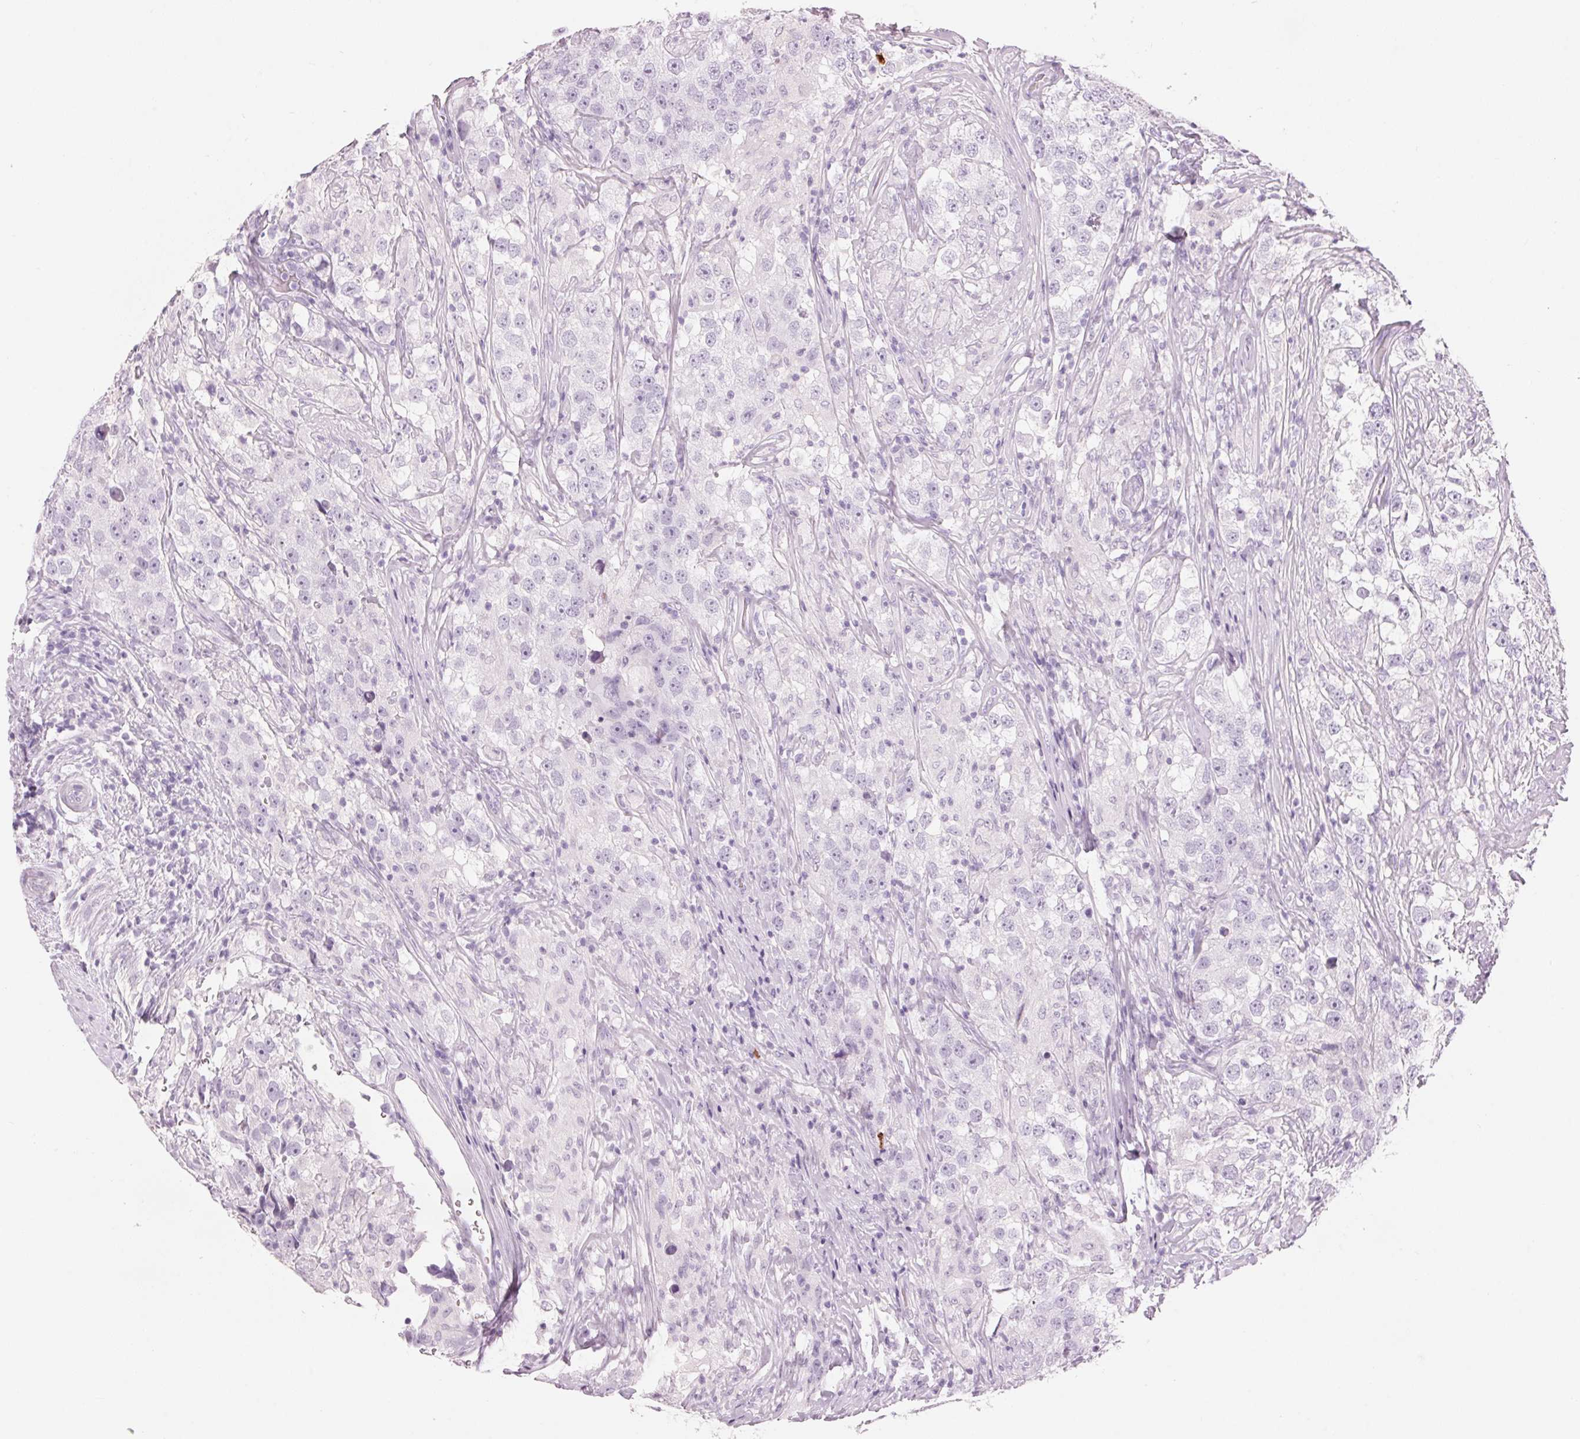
{"staining": {"intensity": "negative", "quantity": "none", "location": "none"}, "tissue": "testis cancer", "cell_type": "Tumor cells", "image_type": "cancer", "snomed": [{"axis": "morphology", "description": "Seminoma, NOS"}, {"axis": "topography", "description": "Testis"}], "caption": "This micrograph is of testis seminoma stained with immunohistochemistry to label a protein in brown with the nuclei are counter-stained blue. There is no positivity in tumor cells.", "gene": "KLK7", "patient": {"sex": "male", "age": 46}}